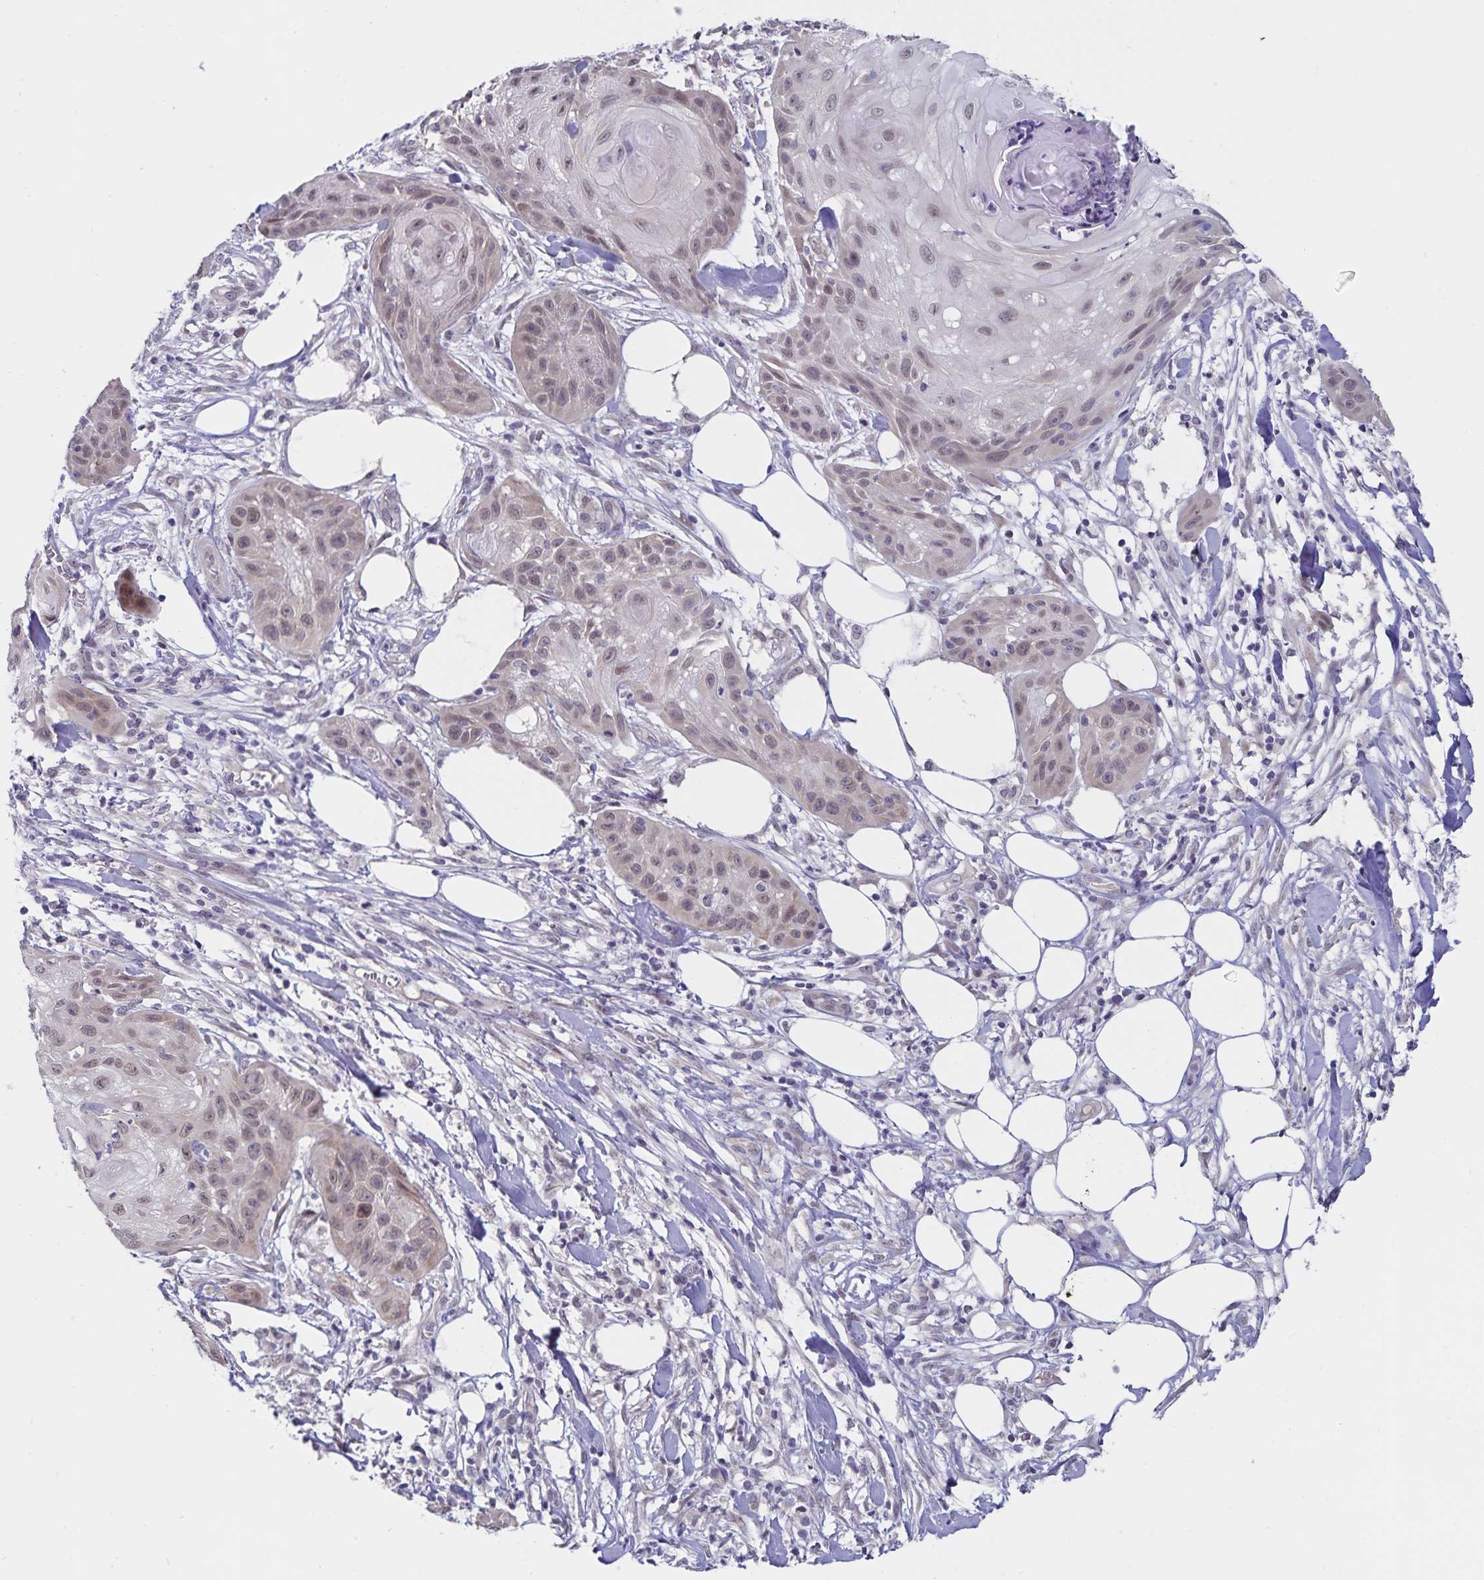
{"staining": {"intensity": "weak", "quantity": "<25%", "location": "nuclear"}, "tissue": "skin cancer", "cell_type": "Tumor cells", "image_type": "cancer", "snomed": [{"axis": "morphology", "description": "Squamous cell carcinoma, NOS"}, {"axis": "topography", "description": "Skin"}], "caption": "DAB immunohistochemical staining of skin squamous cell carcinoma shows no significant staining in tumor cells. Nuclei are stained in blue.", "gene": "ATP2A2", "patient": {"sex": "female", "age": 88}}